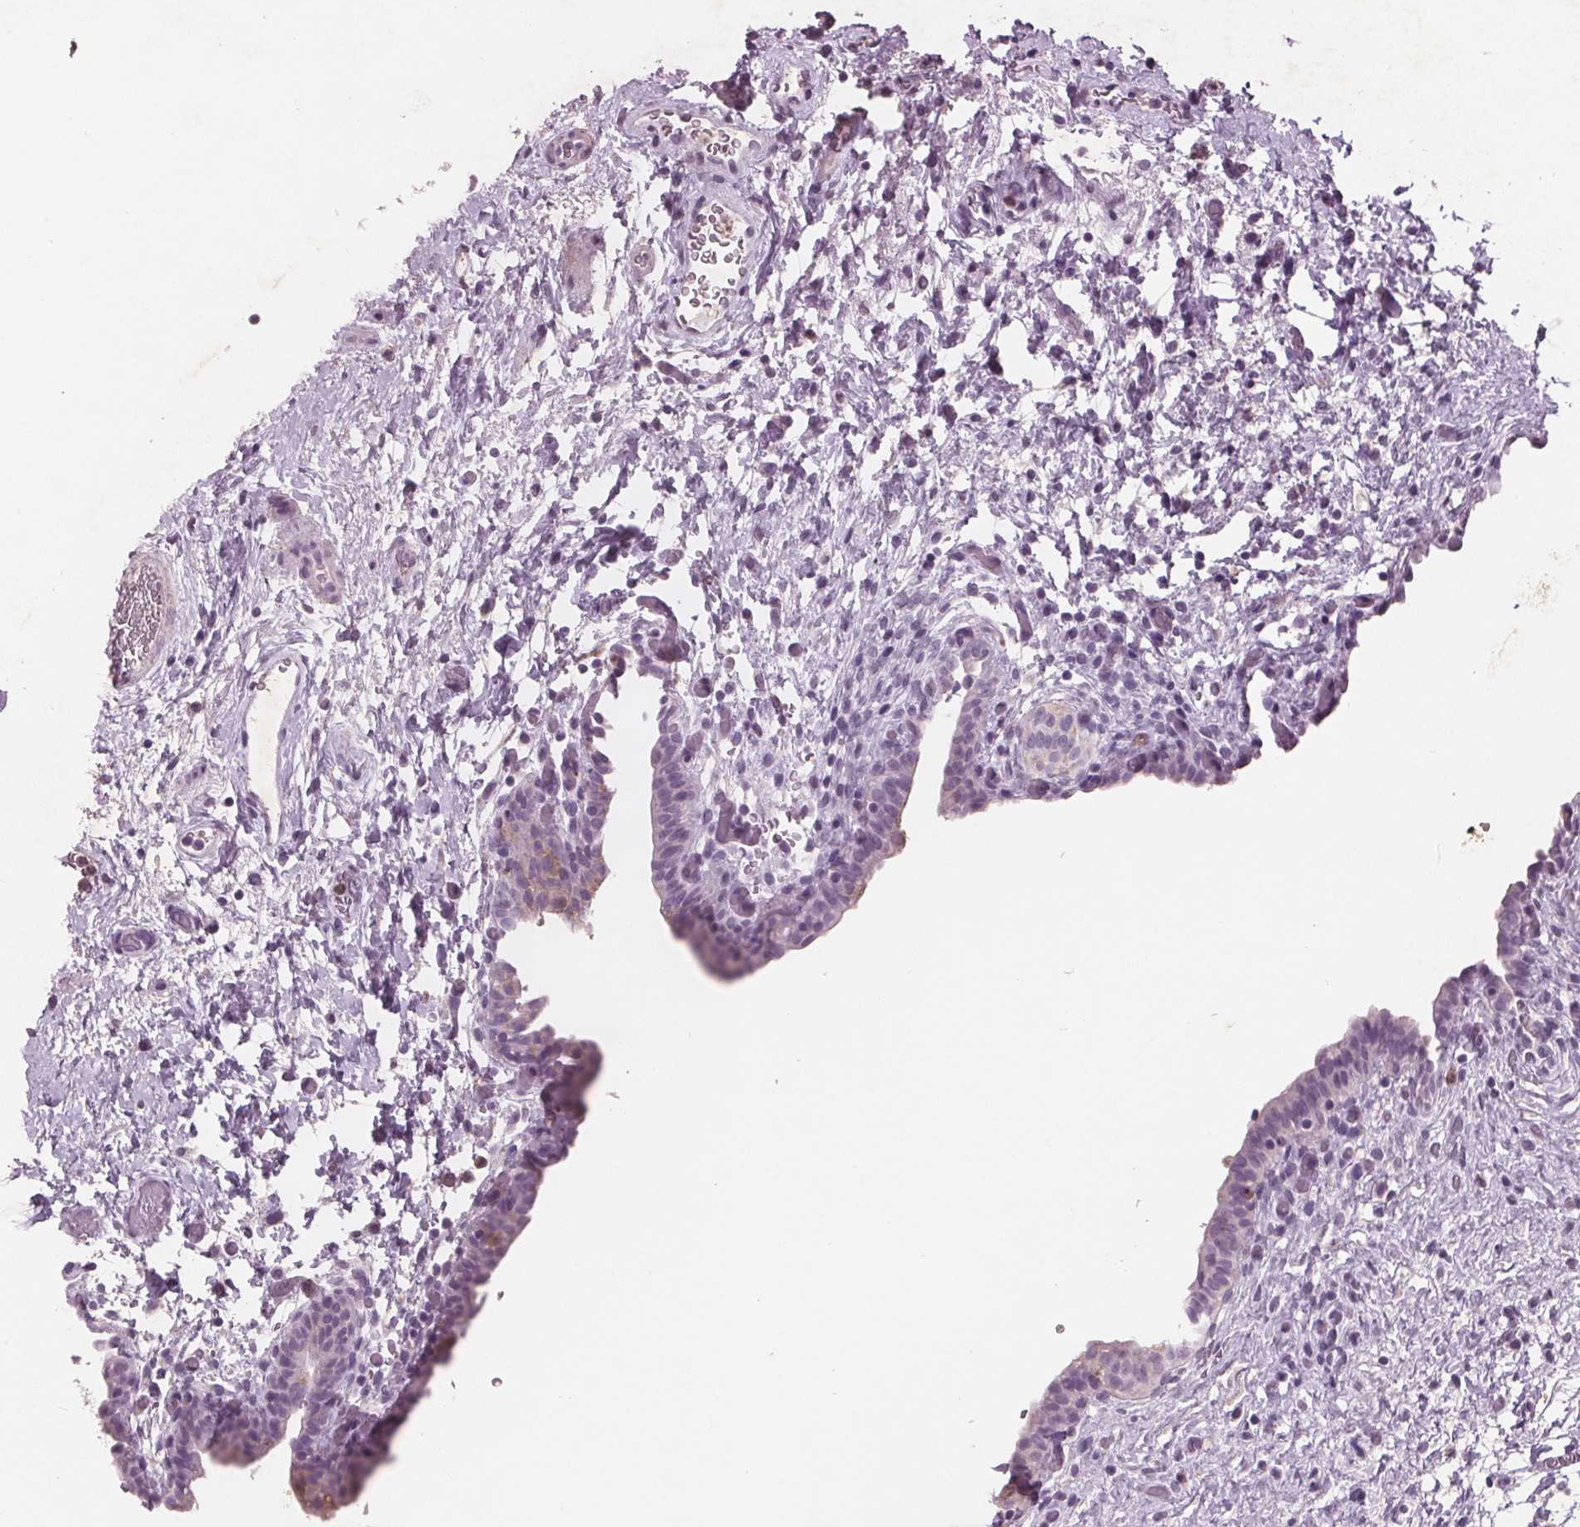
{"staining": {"intensity": "moderate", "quantity": "<25%", "location": "cytoplasmic/membranous"}, "tissue": "urinary bladder", "cell_type": "Urothelial cells", "image_type": "normal", "snomed": [{"axis": "morphology", "description": "Normal tissue, NOS"}, {"axis": "topography", "description": "Urinary bladder"}], "caption": "Immunohistochemistry (IHC) histopathology image of benign urinary bladder: urinary bladder stained using IHC exhibits low levels of moderate protein expression localized specifically in the cytoplasmic/membranous of urothelial cells, appearing as a cytoplasmic/membranous brown color.", "gene": "PTPN14", "patient": {"sex": "male", "age": 69}}